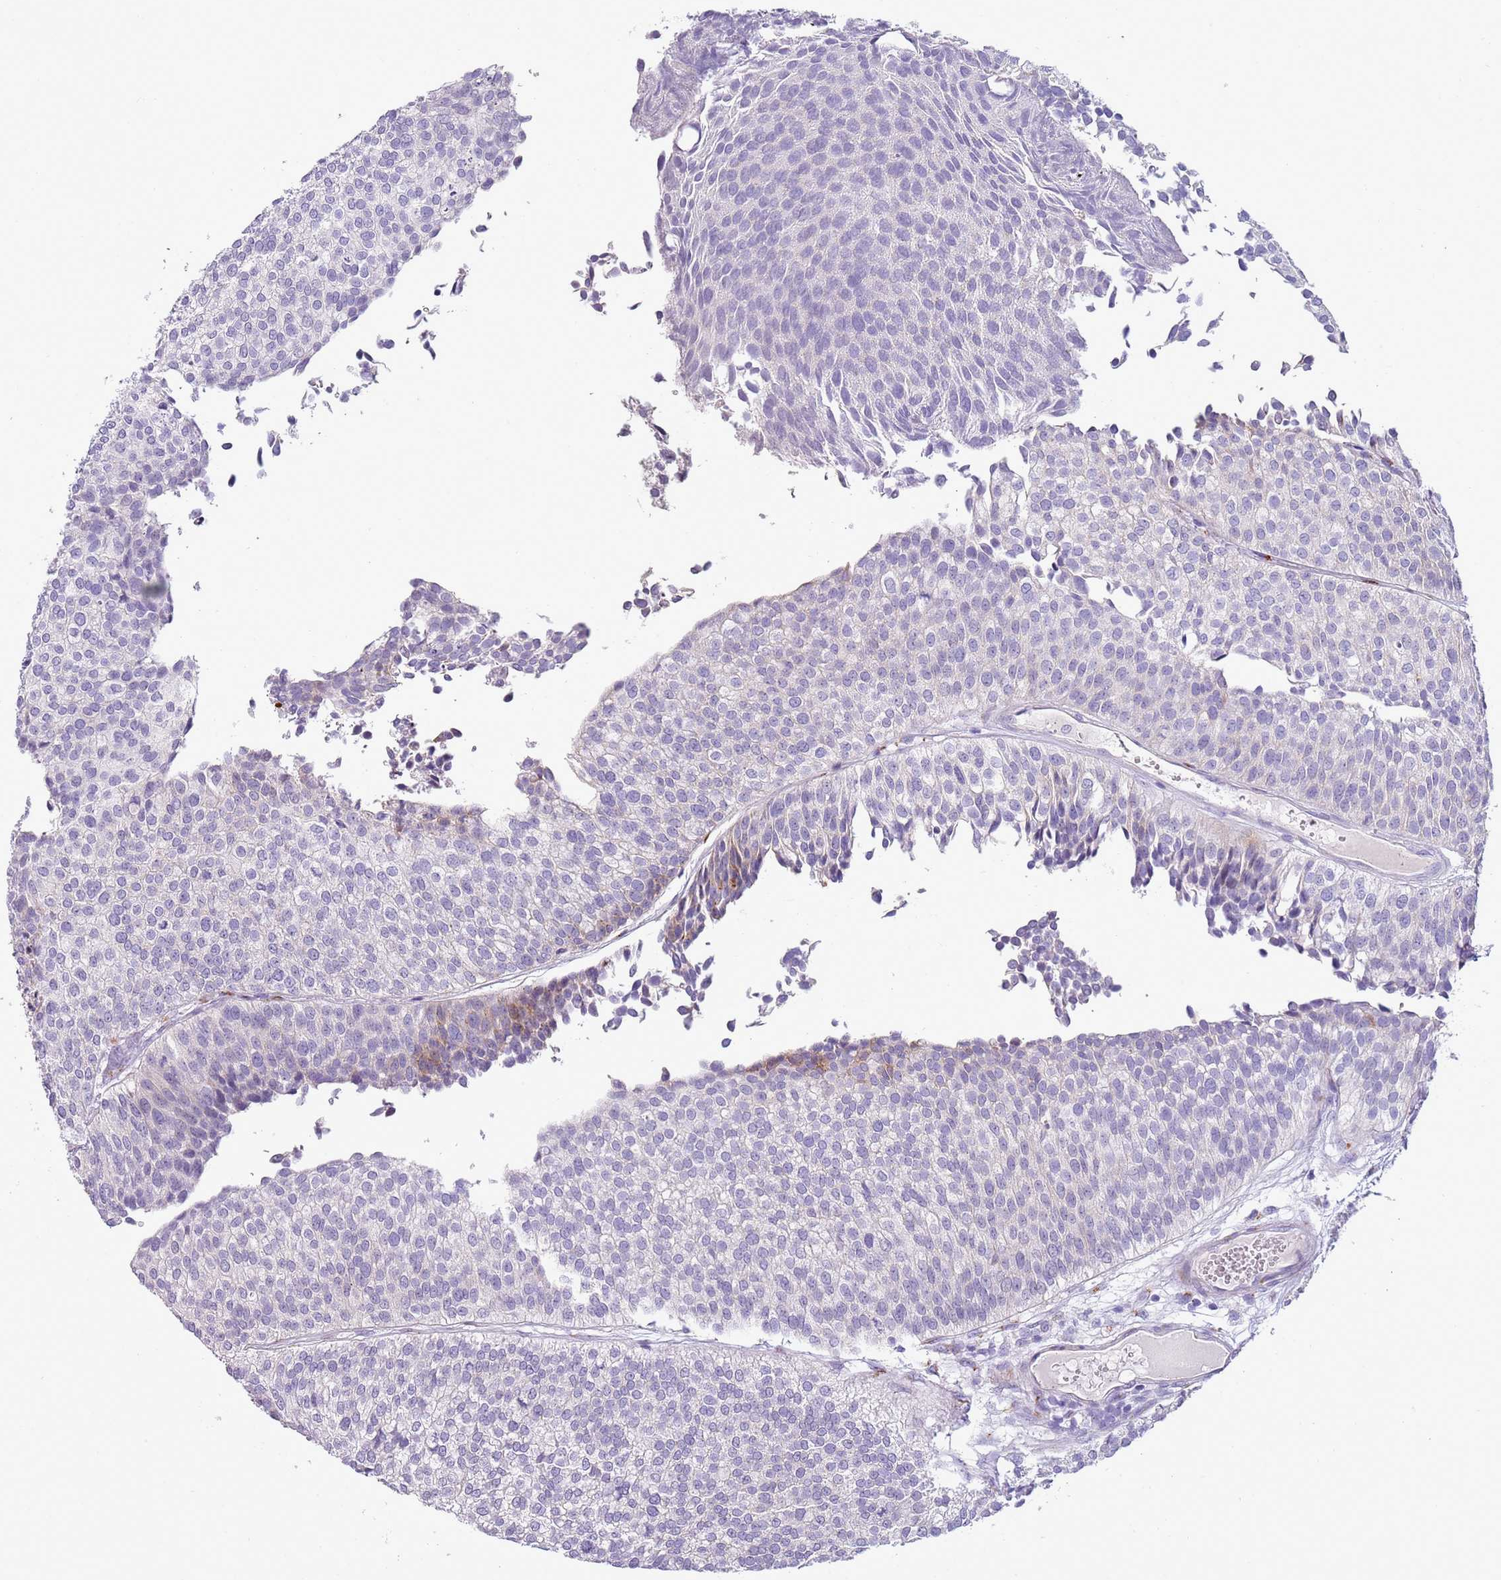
{"staining": {"intensity": "strong", "quantity": "<25%", "location": "cytoplasmic/membranous"}, "tissue": "urothelial cancer", "cell_type": "Tumor cells", "image_type": "cancer", "snomed": [{"axis": "morphology", "description": "Urothelial carcinoma, Low grade"}, {"axis": "topography", "description": "Urinary bladder"}], "caption": "This is a photomicrograph of immunohistochemistry staining of urothelial cancer, which shows strong positivity in the cytoplasmic/membranous of tumor cells.", "gene": "NBPF6", "patient": {"sex": "male", "age": 84}}